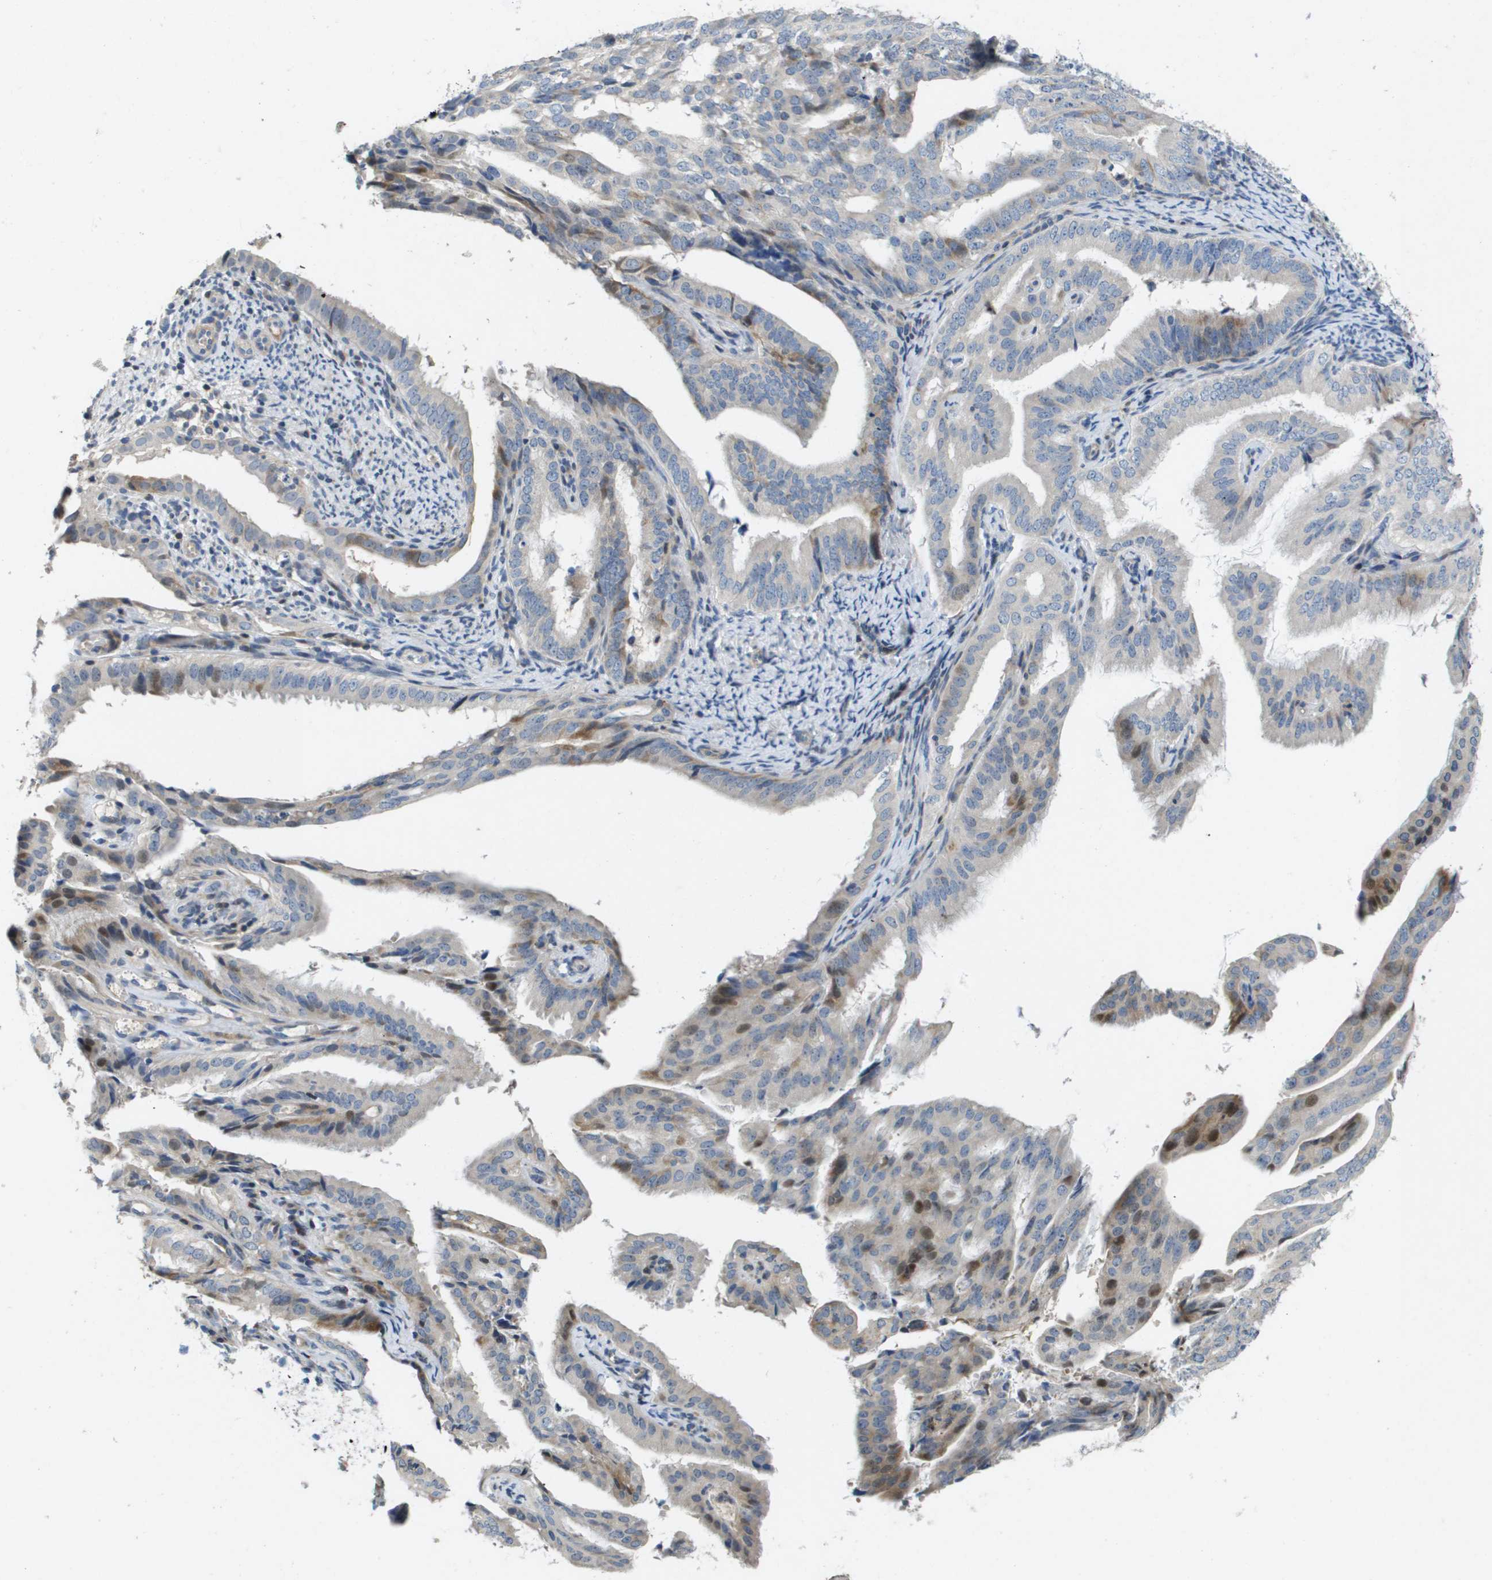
{"staining": {"intensity": "moderate", "quantity": "<25%", "location": "nuclear"}, "tissue": "endometrial cancer", "cell_type": "Tumor cells", "image_type": "cancer", "snomed": [{"axis": "morphology", "description": "Adenocarcinoma, NOS"}, {"axis": "topography", "description": "Endometrium"}], "caption": "This micrograph reveals immunohistochemistry (IHC) staining of endometrial adenocarcinoma, with low moderate nuclear expression in approximately <25% of tumor cells.", "gene": "SCN4B", "patient": {"sex": "female", "age": 58}}